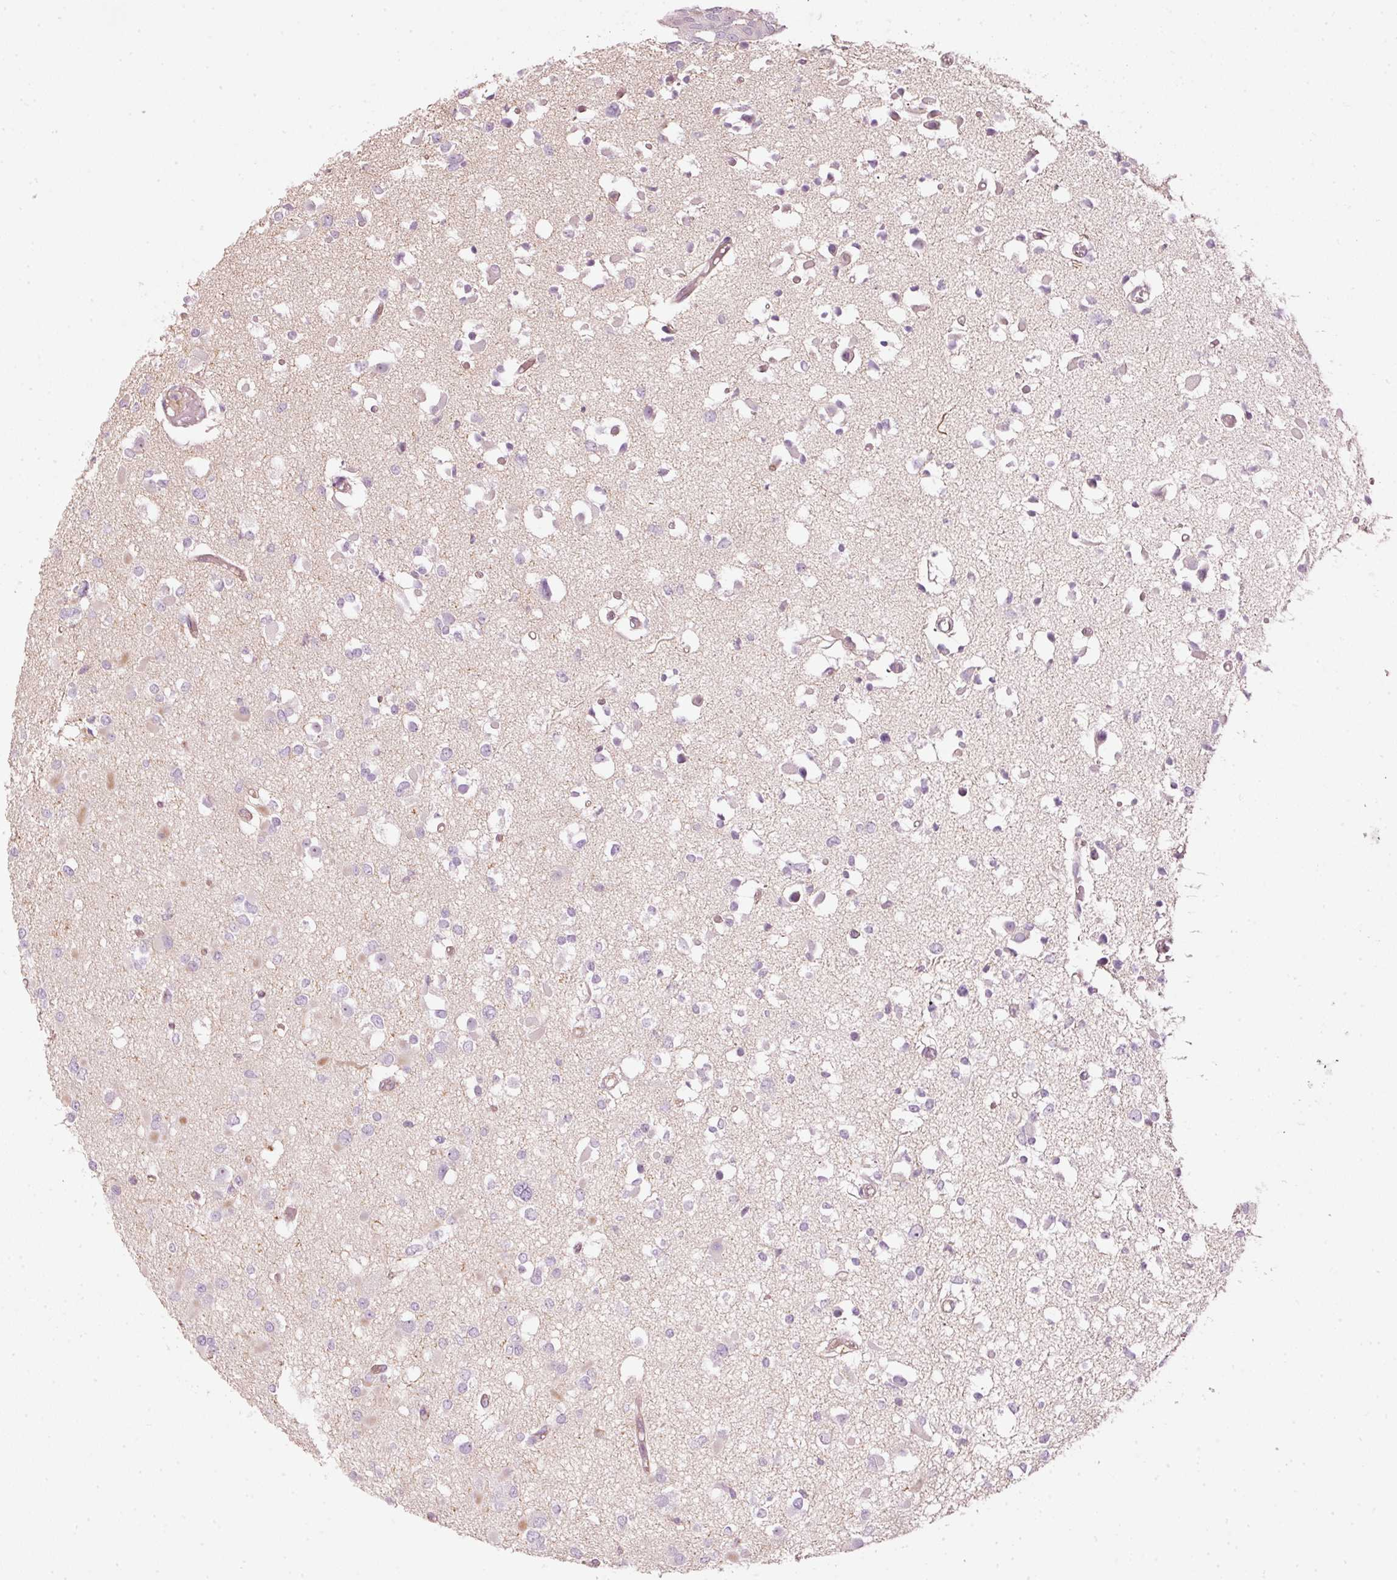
{"staining": {"intensity": "negative", "quantity": "none", "location": "none"}, "tissue": "glioma", "cell_type": "Tumor cells", "image_type": "cancer", "snomed": [{"axis": "morphology", "description": "Glioma, malignant, Low grade"}, {"axis": "topography", "description": "Brain"}], "caption": "DAB (3,3'-diaminobenzidine) immunohistochemical staining of human glioma demonstrates no significant positivity in tumor cells. (DAB (3,3'-diaminobenzidine) immunohistochemistry (IHC) with hematoxylin counter stain).", "gene": "SIPA1", "patient": {"sex": "female", "age": 22}}